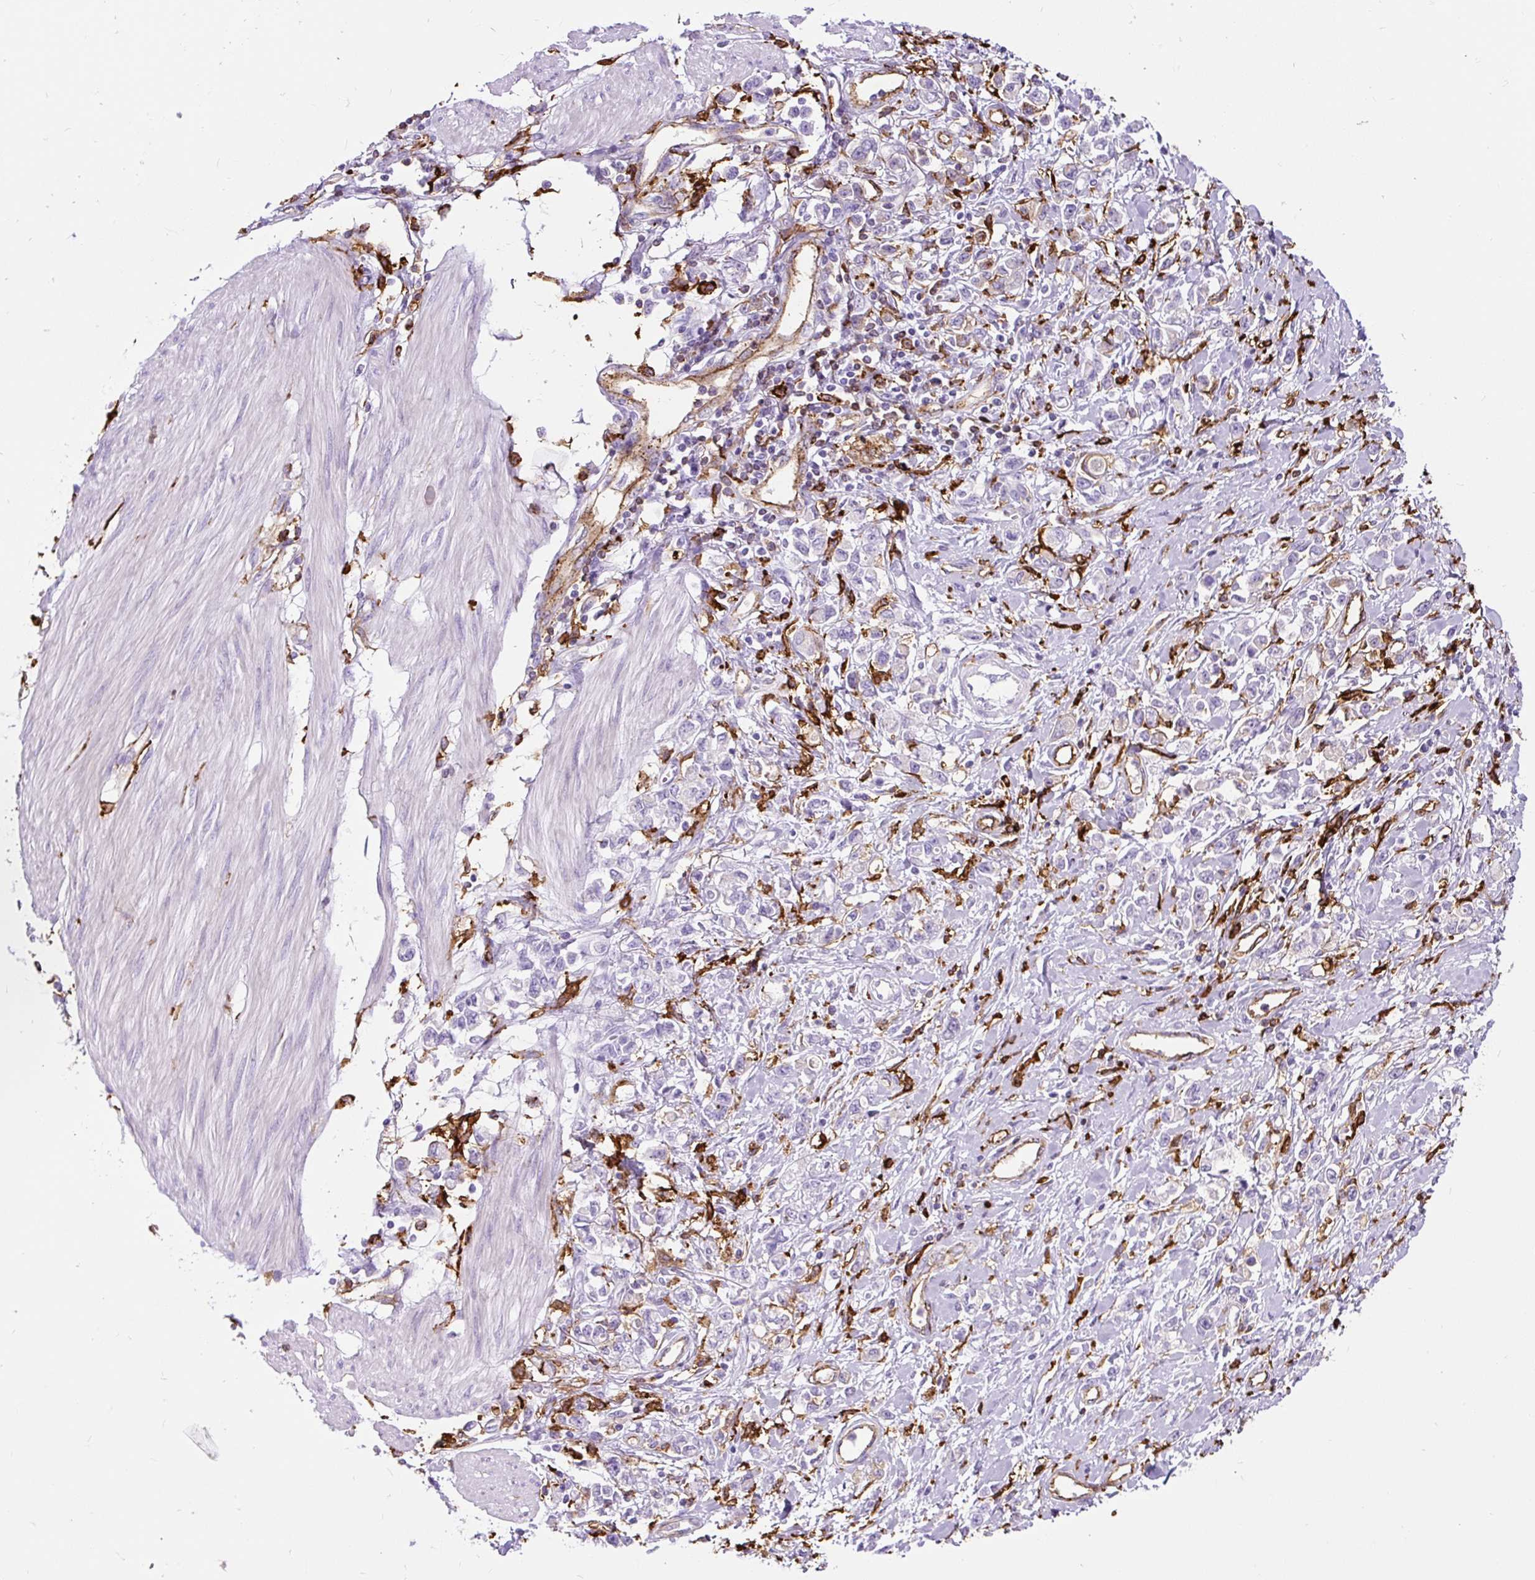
{"staining": {"intensity": "negative", "quantity": "none", "location": "none"}, "tissue": "stomach cancer", "cell_type": "Tumor cells", "image_type": "cancer", "snomed": [{"axis": "morphology", "description": "Adenocarcinoma, NOS"}, {"axis": "topography", "description": "Stomach"}], "caption": "An IHC histopathology image of adenocarcinoma (stomach) is shown. There is no staining in tumor cells of adenocarcinoma (stomach).", "gene": "HLA-DRA", "patient": {"sex": "female", "age": 76}}